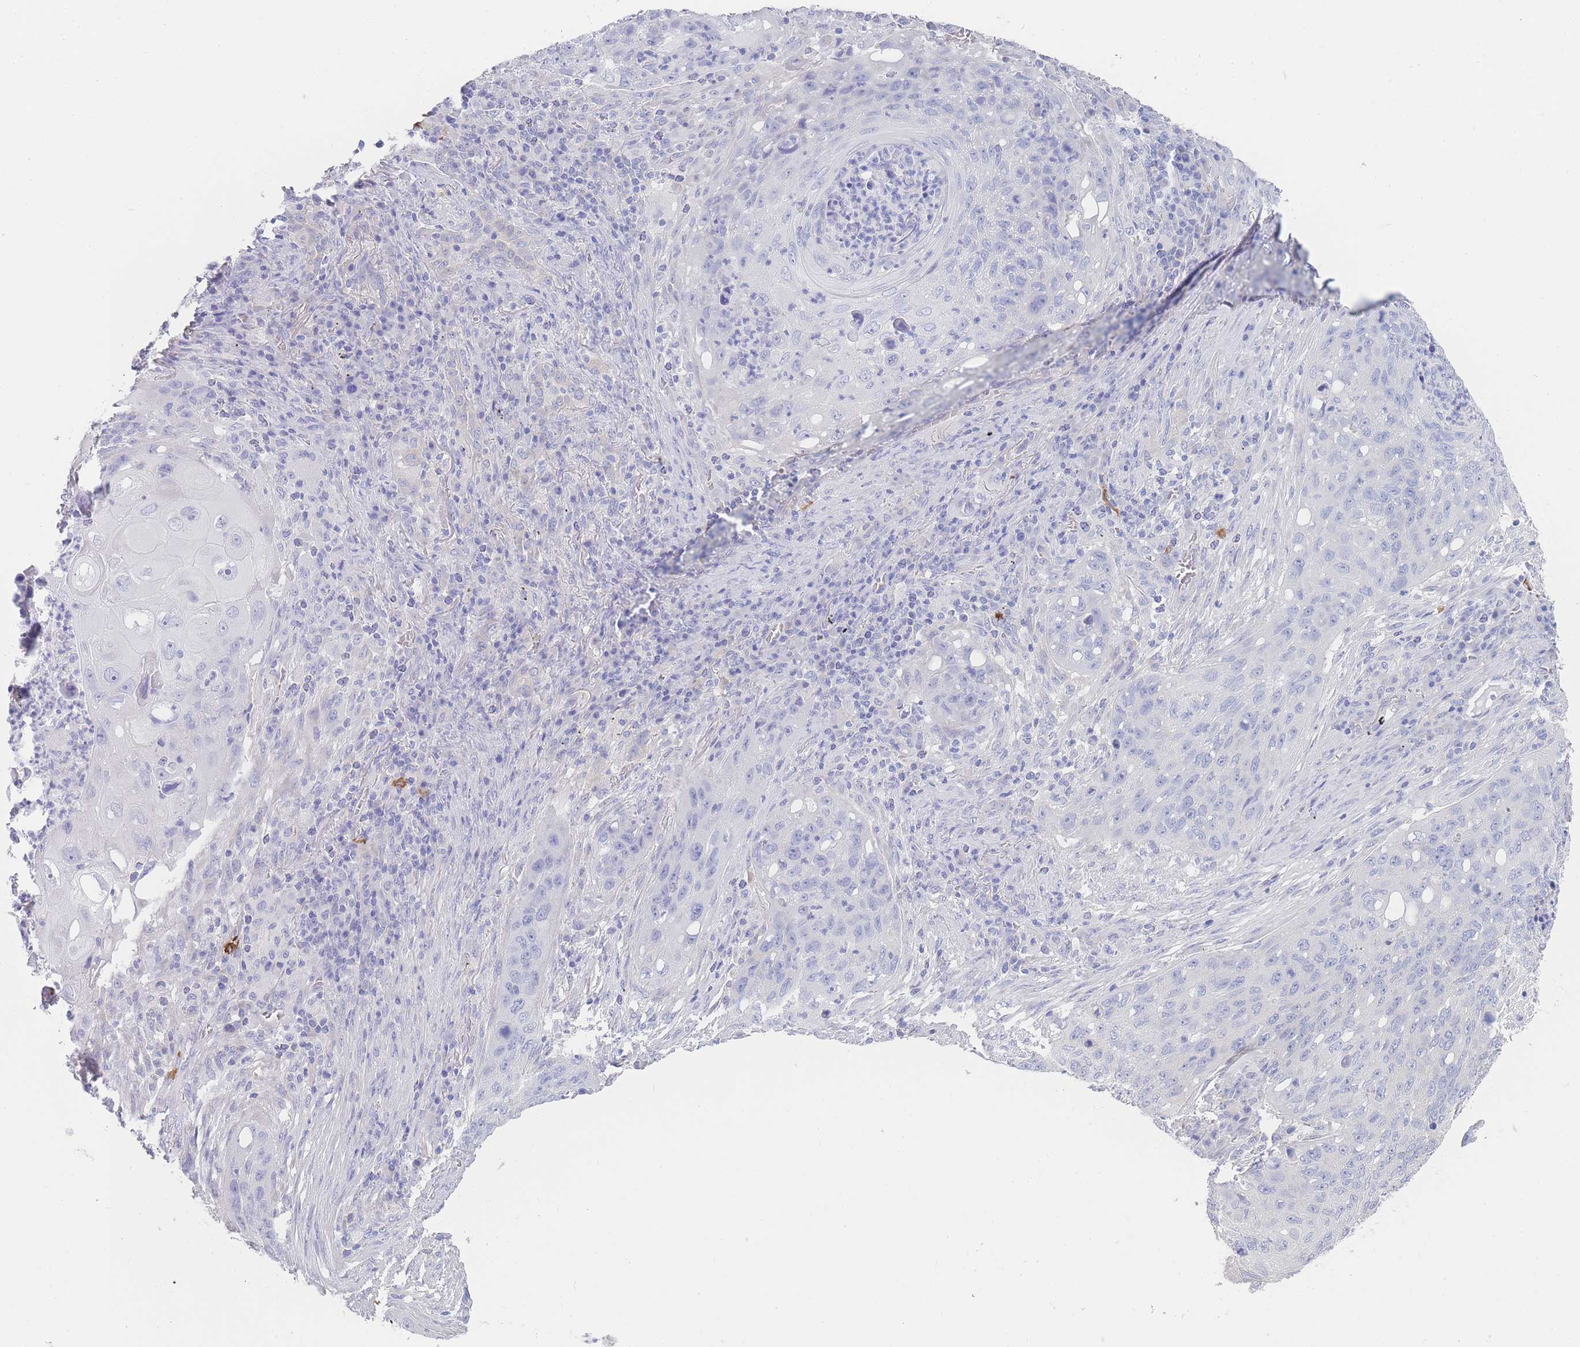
{"staining": {"intensity": "negative", "quantity": "none", "location": "none"}, "tissue": "lung cancer", "cell_type": "Tumor cells", "image_type": "cancer", "snomed": [{"axis": "morphology", "description": "Squamous cell carcinoma, NOS"}, {"axis": "topography", "description": "Lung"}], "caption": "Protein analysis of lung cancer exhibits no significant expression in tumor cells.", "gene": "LZTFL1", "patient": {"sex": "female", "age": 63}}